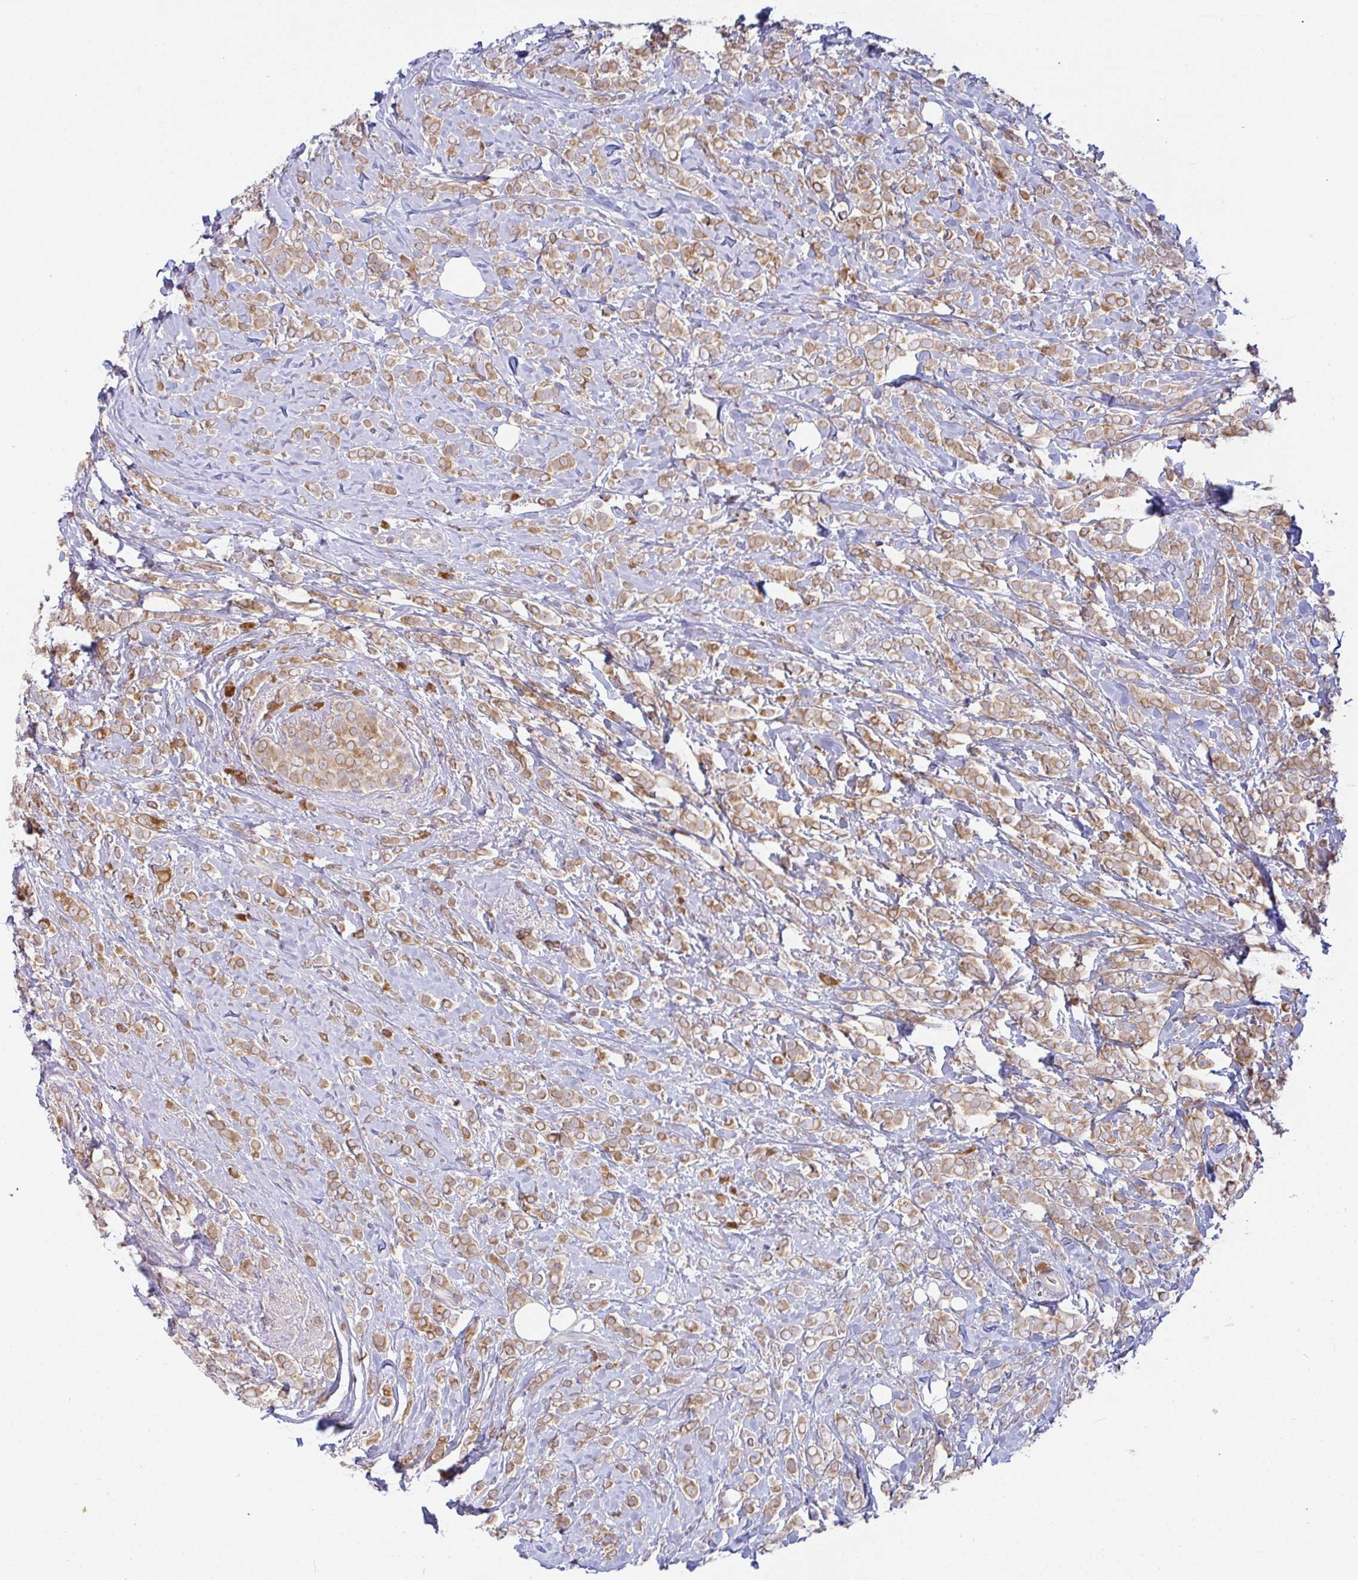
{"staining": {"intensity": "moderate", "quantity": ">75%", "location": "cytoplasmic/membranous"}, "tissue": "breast cancer", "cell_type": "Tumor cells", "image_type": "cancer", "snomed": [{"axis": "morphology", "description": "Lobular carcinoma"}, {"axis": "topography", "description": "Breast"}], "caption": "Moderate cytoplasmic/membranous protein staining is seen in about >75% of tumor cells in lobular carcinoma (breast). Immunohistochemistry stains the protein in brown and the nuclei are stained blue.", "gene": "DERL2", "patient": {"sex": "female", "age": 49}}